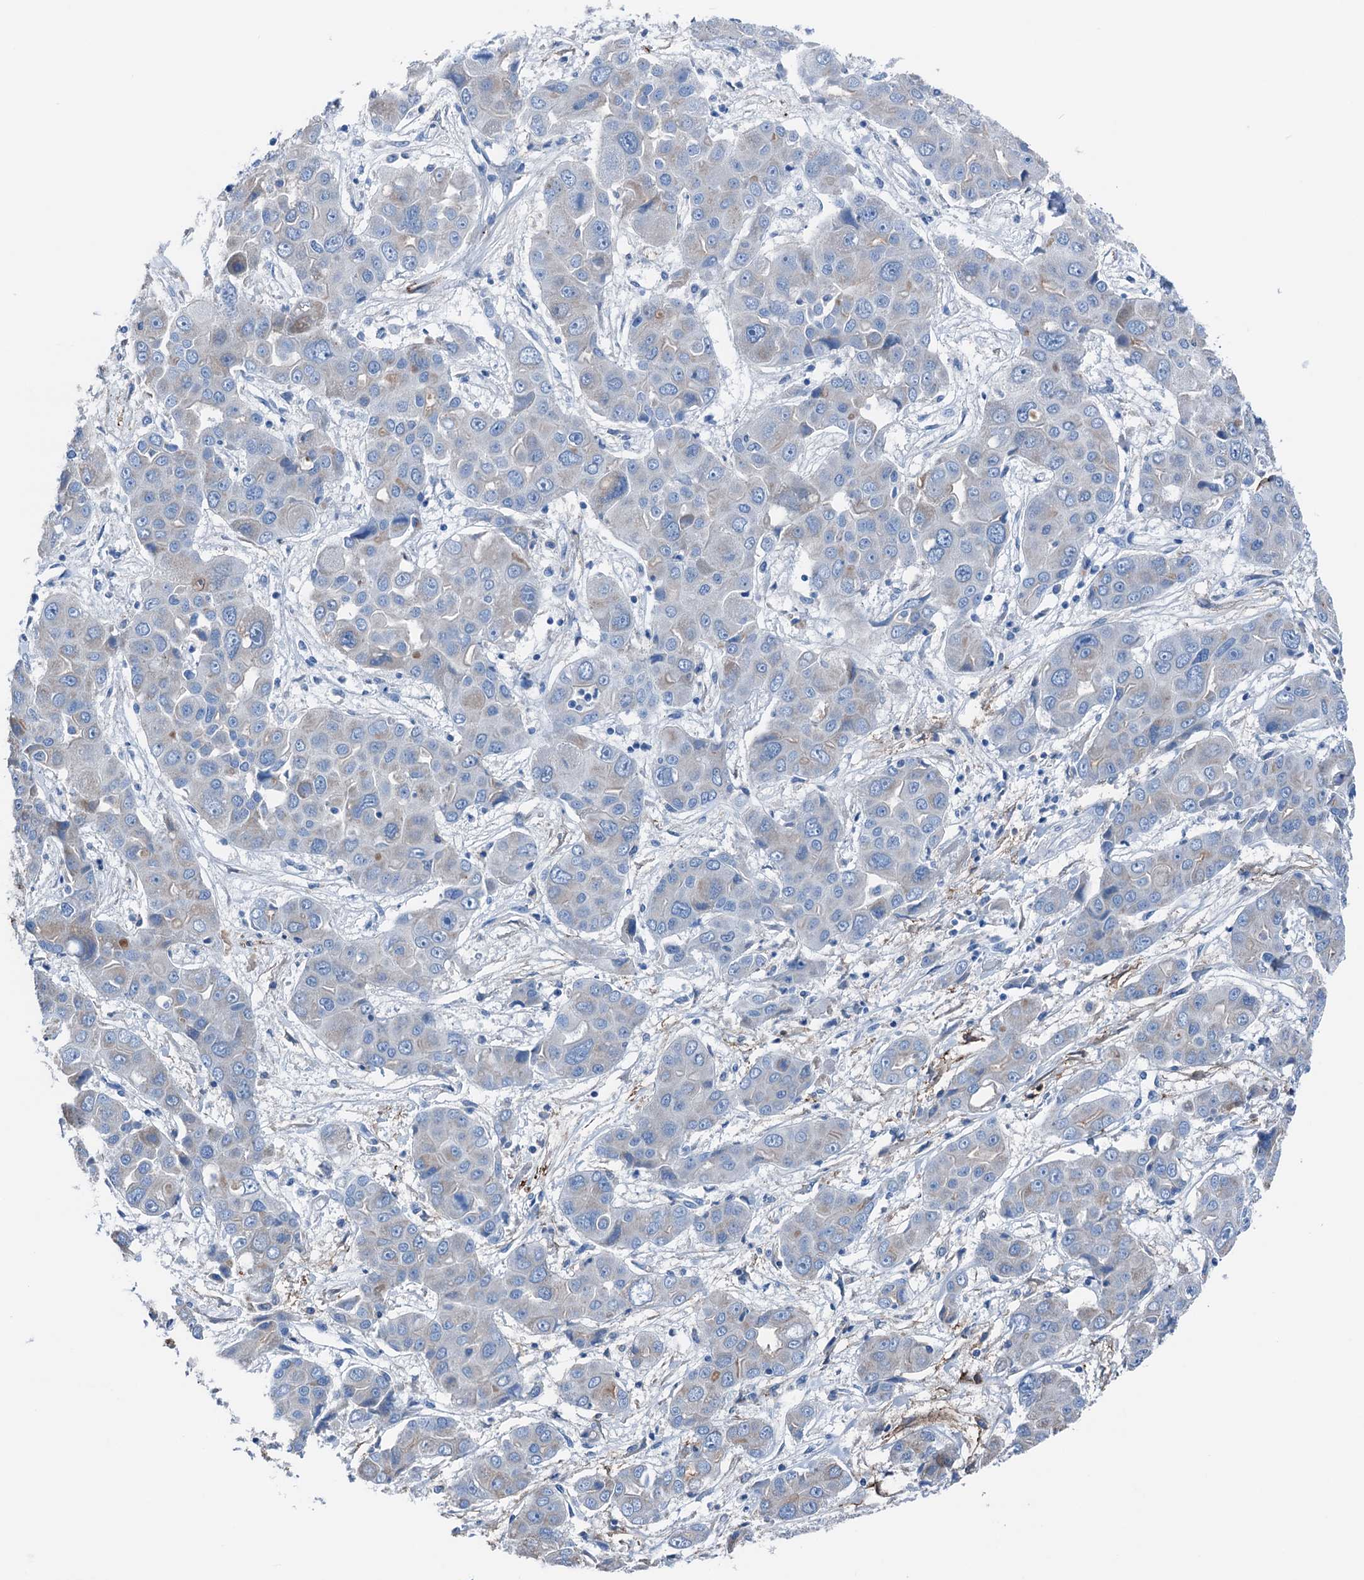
{"staining": {"intensity": "weak", "quantity": "<25%", "location": "cytoplasmic/membranous"}, "tissue": "liver cancer", "cell_type": "Tumor cells", "image_type": "cancer", "snomed": [{"axis": "morphology", "description": "Cholangiocarcinoma"}, {"axis": "topography", "description": "Liver"}], "caption": "Immunohistochemistry (IHC) of liver cholangiocarcinoma displays no positivity in tumor cells.", "gene": "C1QTNF4", "patient": {"sex": "male", "age": 67}}